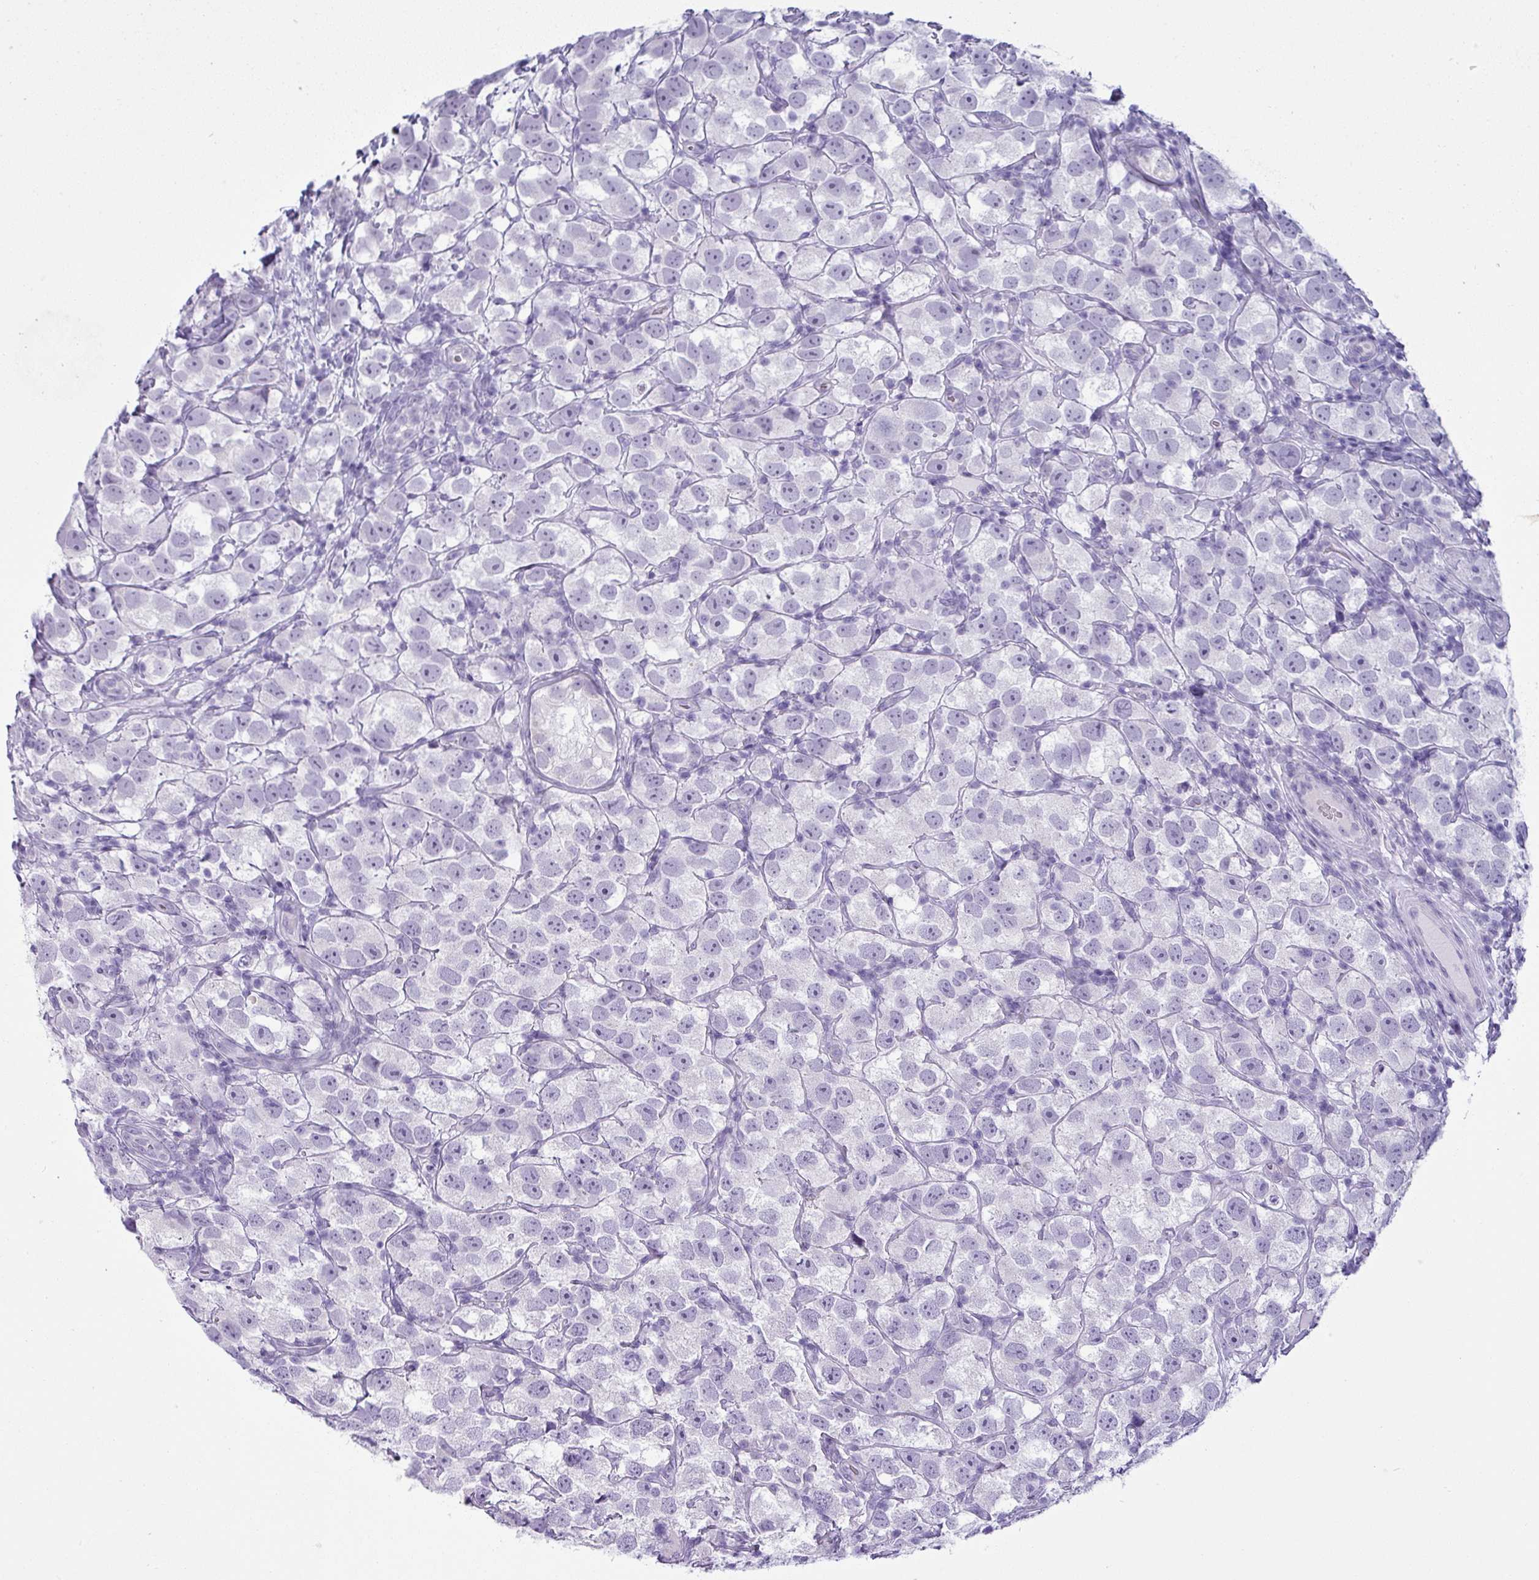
{"staining": {"intensity": "negative", "quantity": "none", "location": "none"}, "tissue": "testis cancer", "cell_type": "Tumor cells", "image_type": "cancer", "snomed": [{"axis": "morphology", "description": "Seminoma, NOS"}, {"axis": "topography", "description": "Testis"}], "caption": "Seminoma (testis) was stained to show a protein in brown. There is no significant positivity in tumor cells.", "gene": "CDH16", "patient": {"sex": "male", "age": 26}}